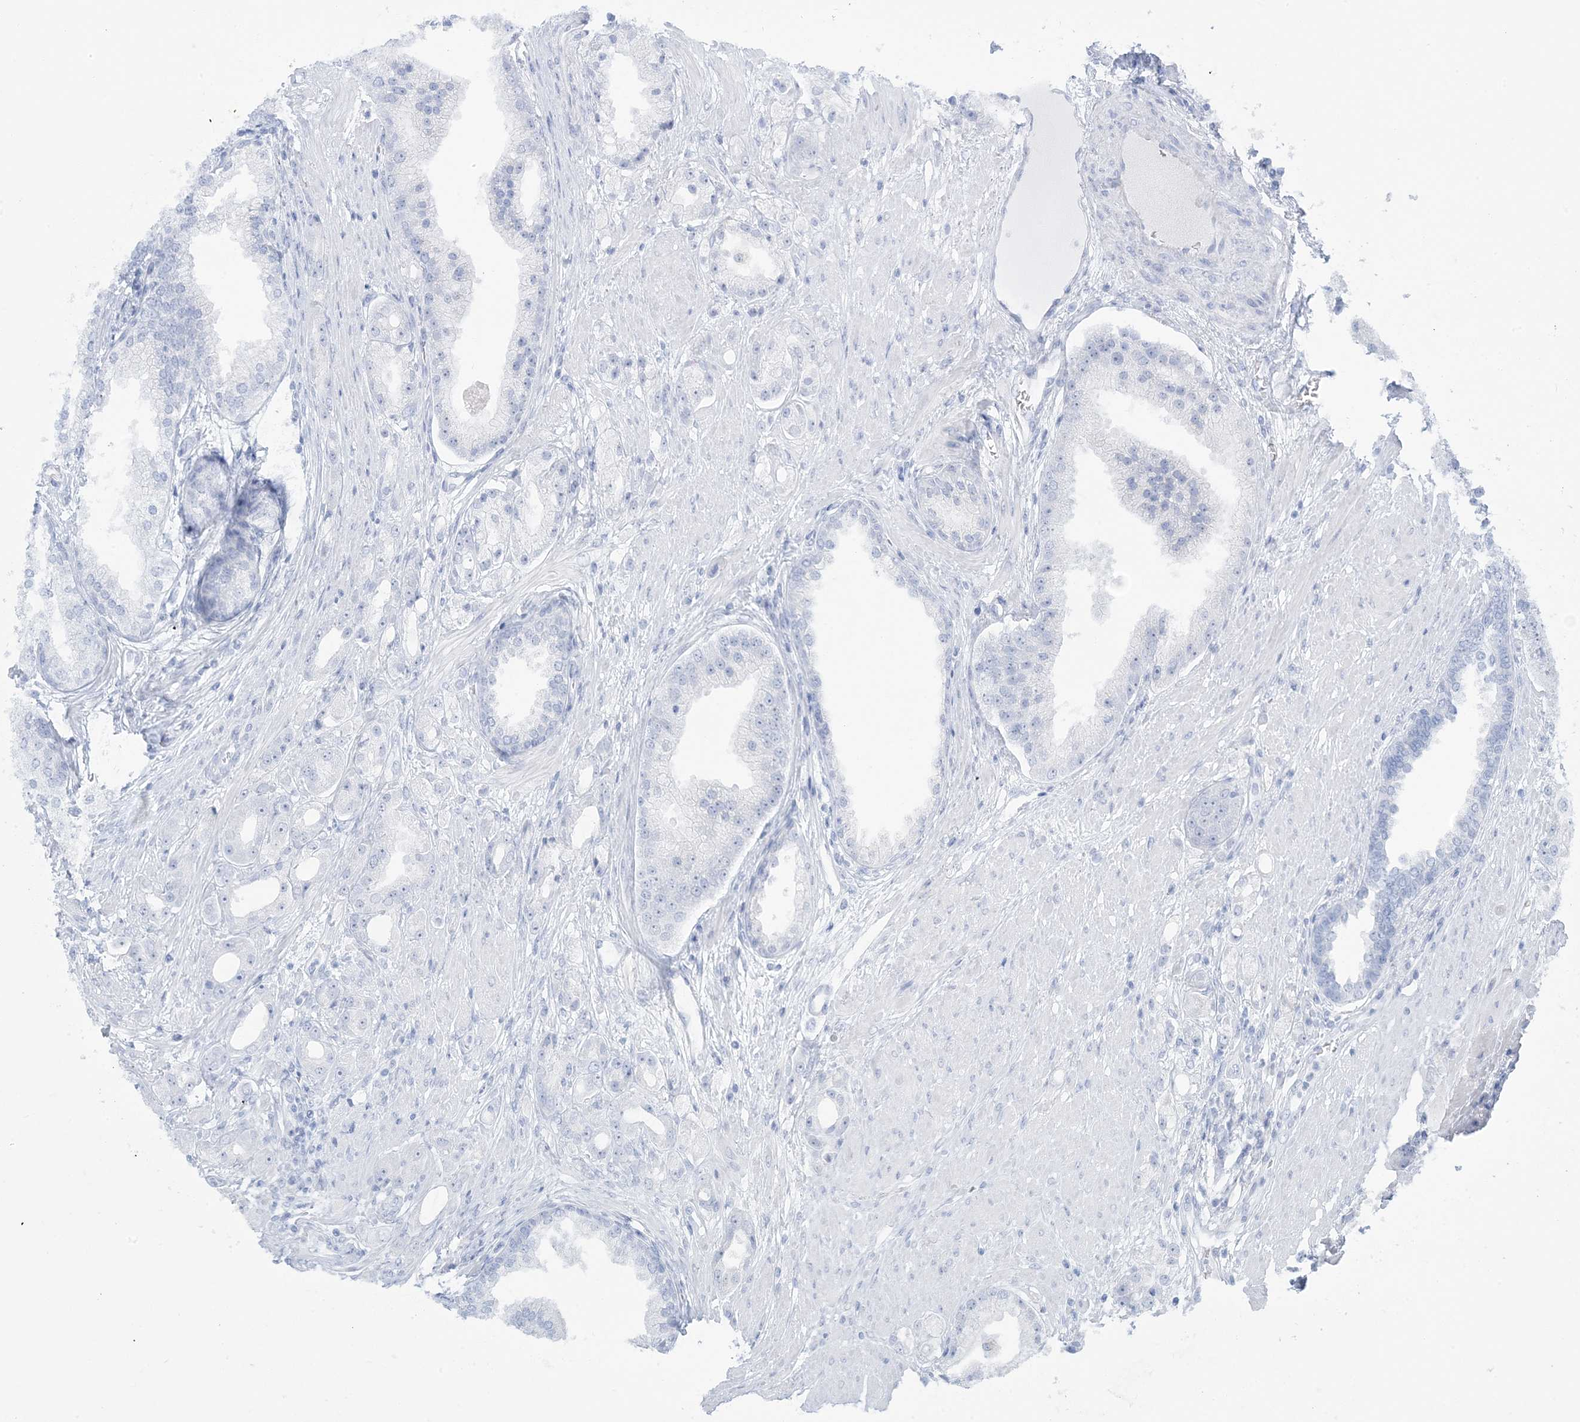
{"staining": {"intensity": "negative", "quantity": "none", "location": "none"}, "tissue": "prostate cancer", "cell_type": "Tumor cells", "image_type": "cancer", "snomed": [{"axis": "morphology", "description": "Adenocarcinoma, Low grade"}, {"axis": "topography", "description": "Prostate"}], "caption": "Immunohistochemistry micrograph of neoplastic tissue: prostate cancer (adenocarcinoma (low-grade)) stained with DAB demonstrates no significant protein expression in tumor cells.", "gene": "AGXT", "patient": {"sex": "male", "age": 67}}